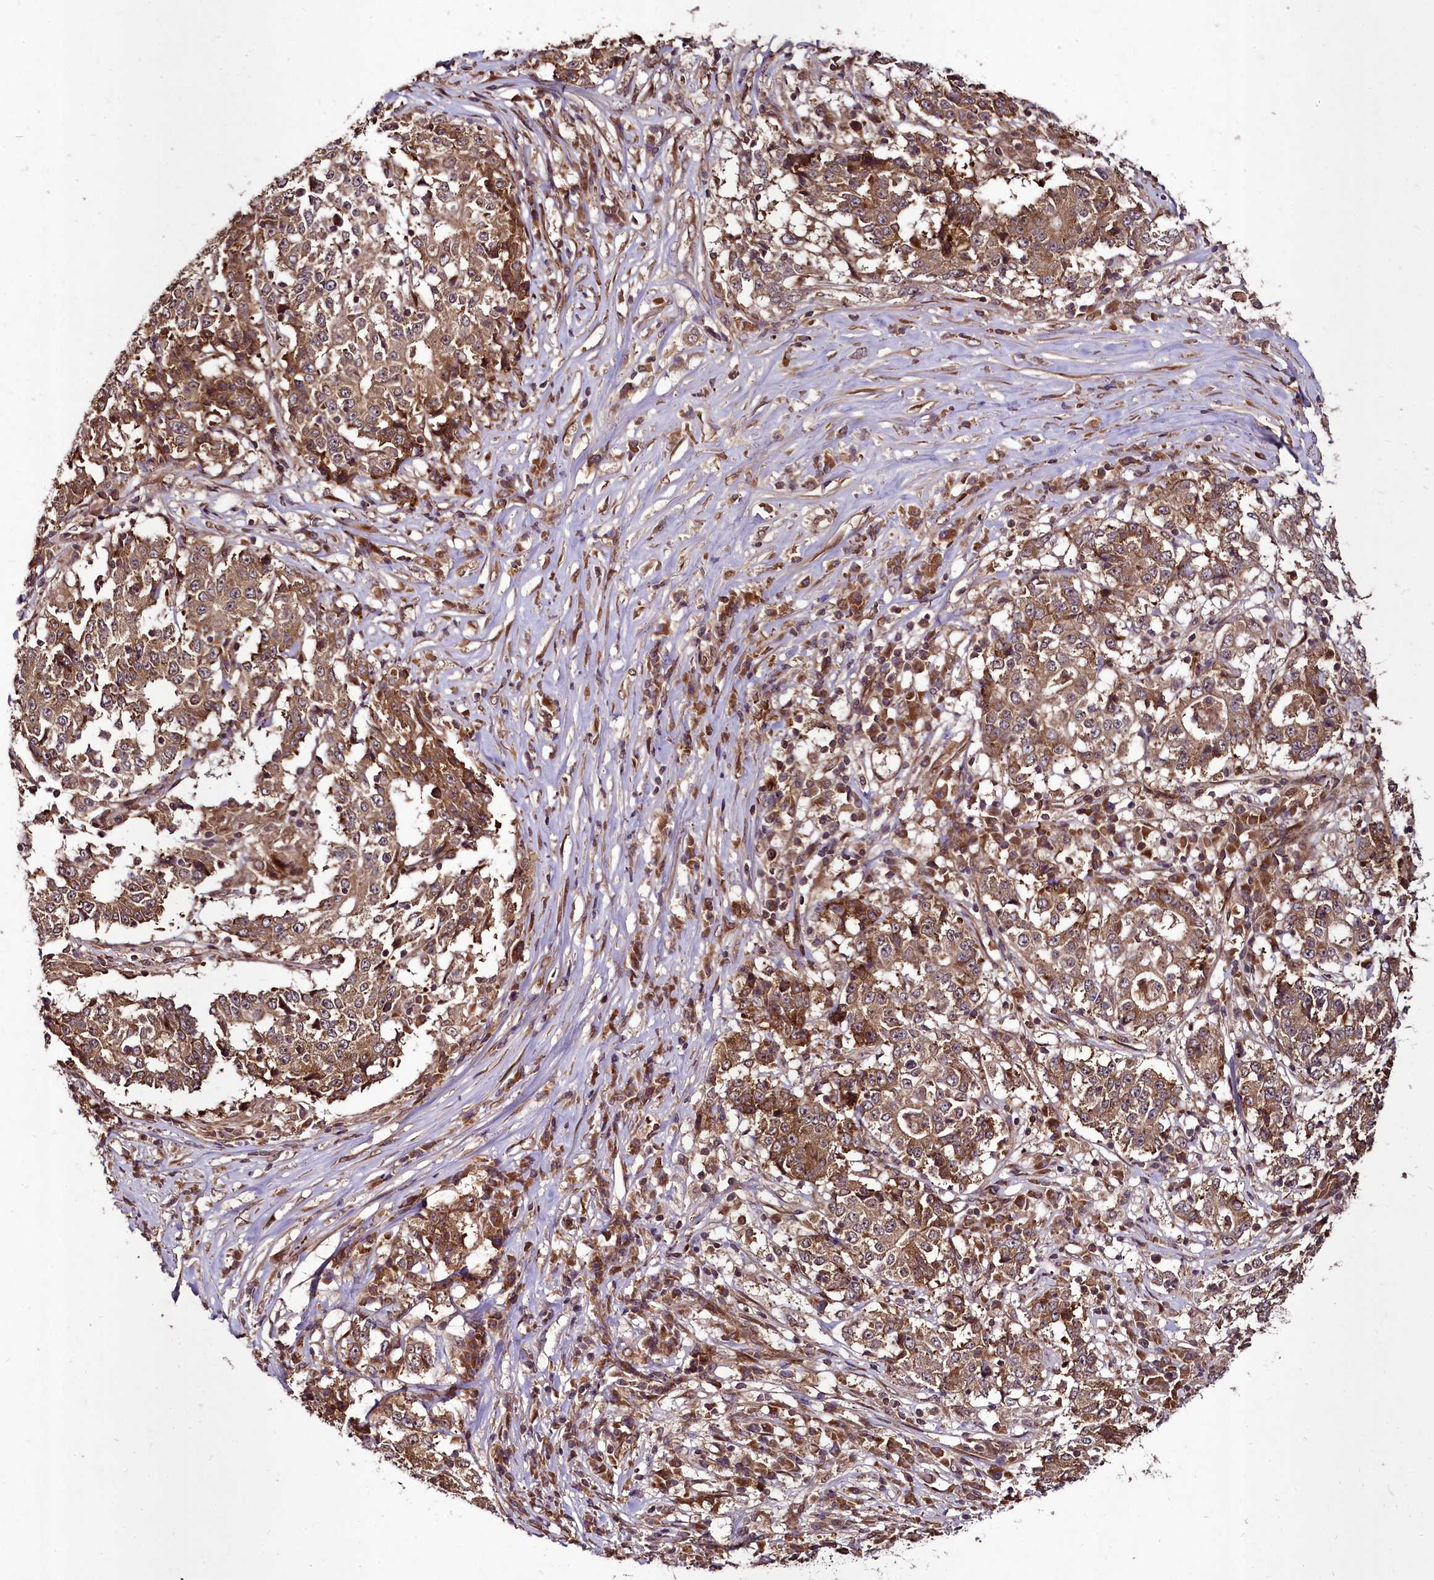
{"staining": {"intensity": "moderate", "quantity": ">75%", "location": "cytoplasmic/membranous"}, "tissue": "stomach cancer", "cell_type": "Tumor cells", "image_type": "cancer", "snomed": [{"axis": "morphology", "description": "Adenocarcinoma, NOS"}, {"axis": "topography", "description": "Stomach"}], "caption": "Stomach cancer stained with a protein marker exhibits moderate staining in tumor cells.", "gene": "DCP1B", "patient": {"sex": "male", "age": 59}}